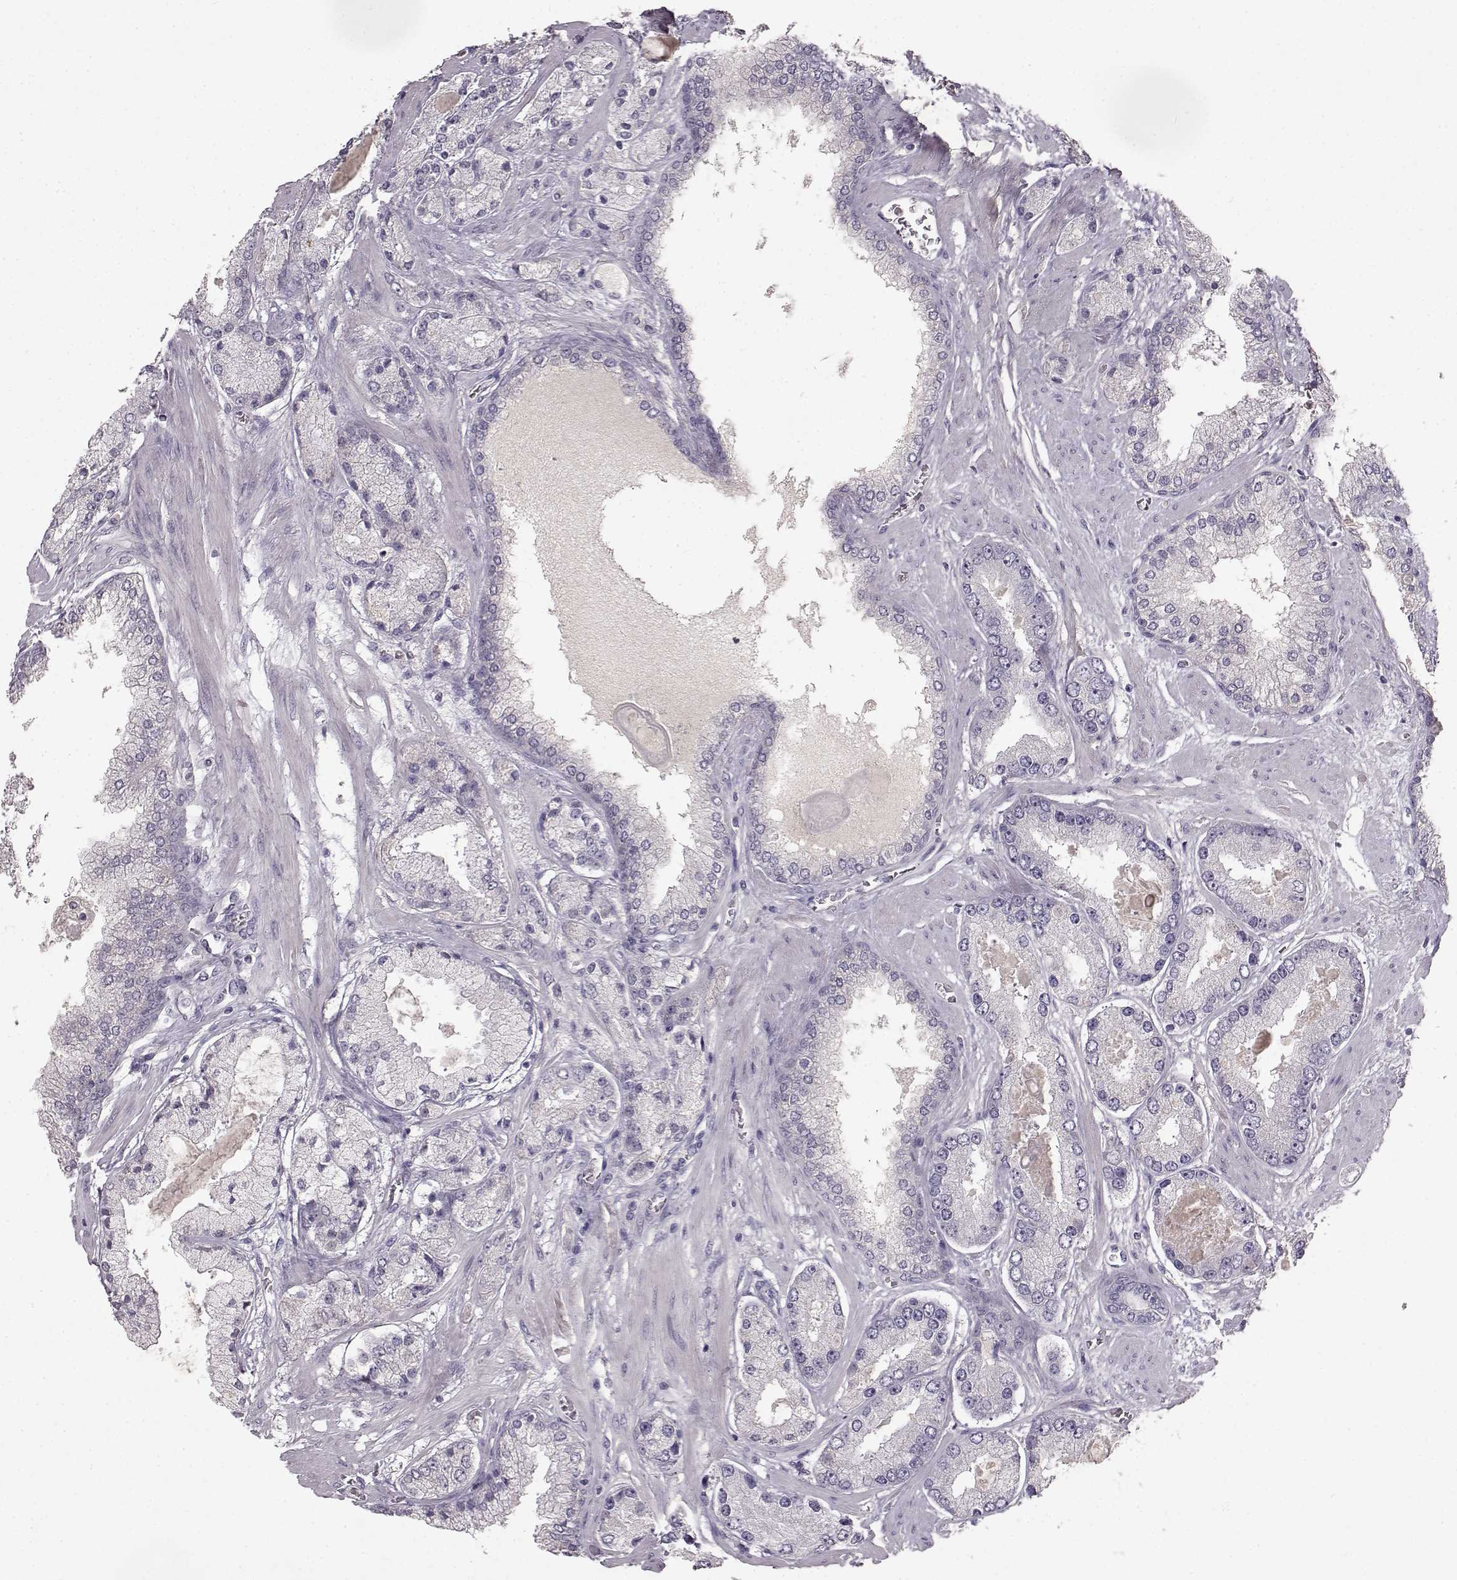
{"staining": {"intensity": "negative", "quantity": "none", "location": "none"}, "tissue": "prostate cancer", "cell_type": "Tumor cells", "image_type": "cancer", "snomed": [{"axis": "morphology", "description": "Adenocarcinoma, High grade"}, {"axis": "topography", "description": "Prostate"}], "caption": "High-grade adenocarcinoma (prostate) stained for a protein using immunohistochemistry demonstrates no positivity tumor cells.", "gene": "SPAG17", "patient": {"sex": "male", "age": 67}}